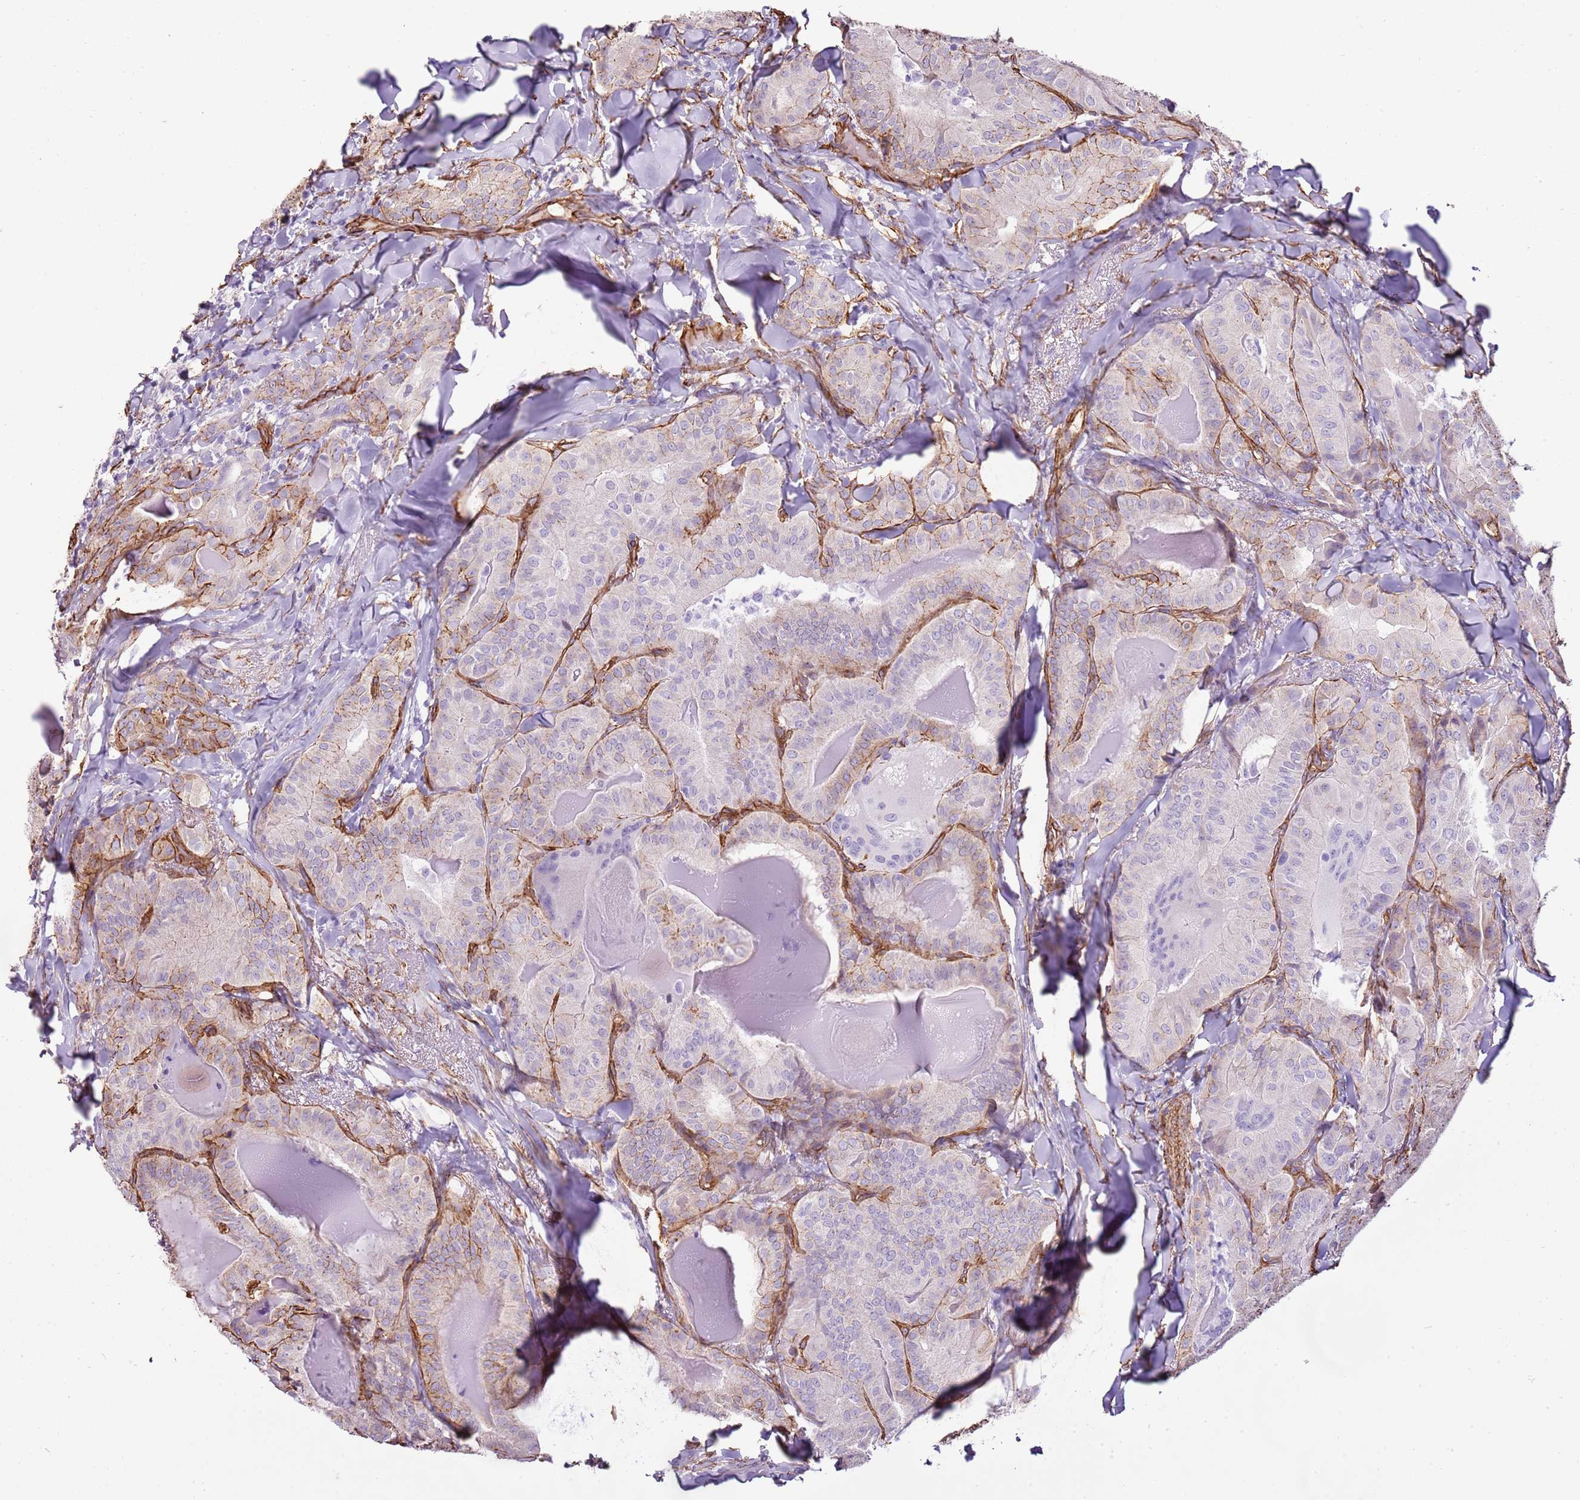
{"staining": {"intensity": "moderate", "quantity": "<25%", "location": "cytoplasmic/membranous"}, "tissue": "thyroid cancer", "cell_type": "Tumor cells", "image_type": "cancer", "snomed": [{"axis": "morphology", "description": "Papillary adenocarcinoma, NOS"}, {"axis": "topography", "description": "Thyroid gland"}], "caption": "Moderate cytoplasmic/membranous expression is appreciated in about <25% of tumor cells in thyroid cancer. (DAB (3,3'-diaminobenzidine) = brown stain, brightfield microscopy at high magnification).", "gene": "CTDSPL", "patient": {"sex": "female", "age": 68}}